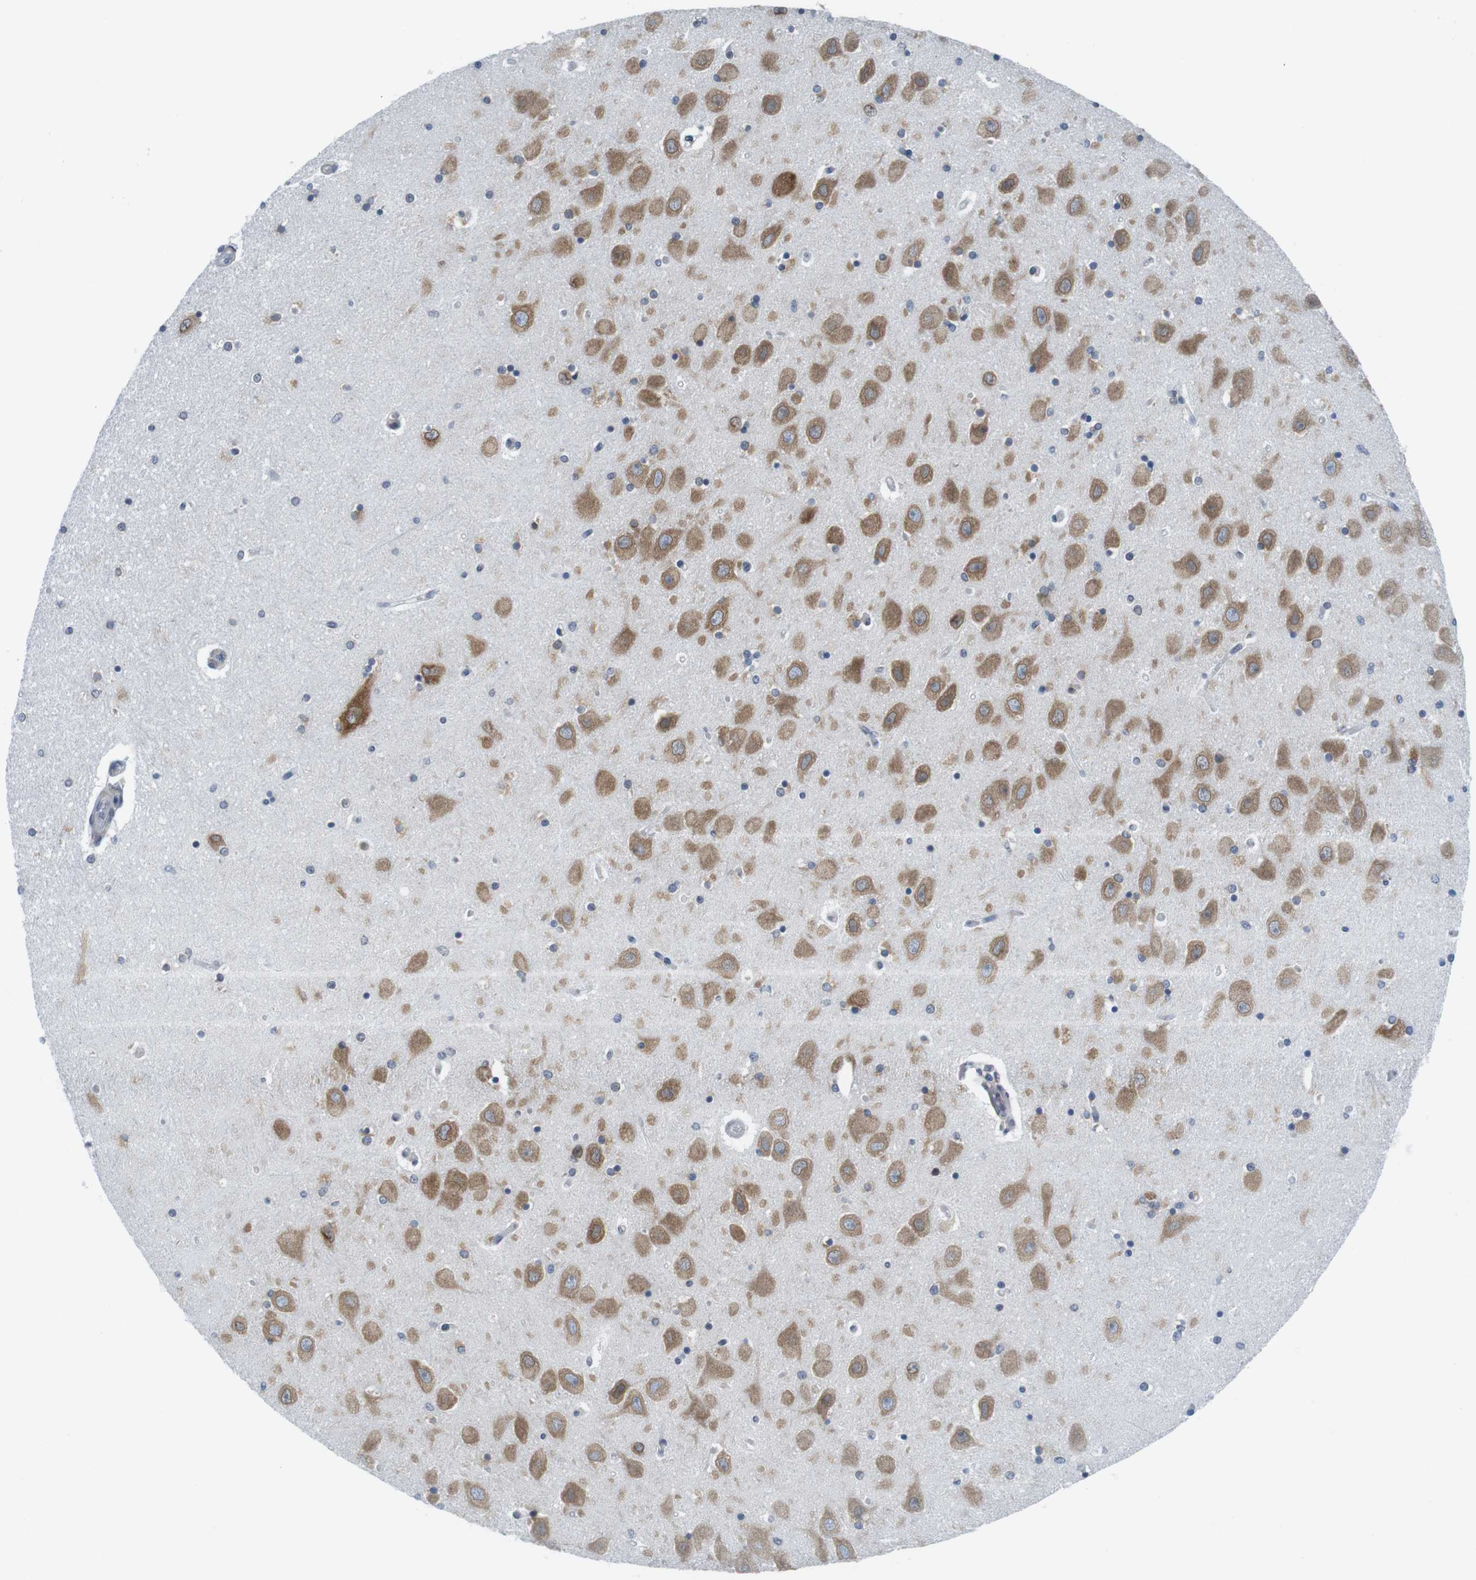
{"staining": {"intensity": "negative", "quantity": "none", "location": "none"}, "tissue": "hippocampus", "cell_type": "Glial cells", "image_type": "normal", "snomed": [{"axis": "morphology", "description": "Normal tissue, NOS"}, {"axis": "topography", "description": "Hippocampus"}], "caption": "Human hippocampus stained for a protein using immunohistochemistry (IHC) displays no expression in glial cells.", "gene": "ERGIC3", "patient": {"sex": "female", "age": 54}}